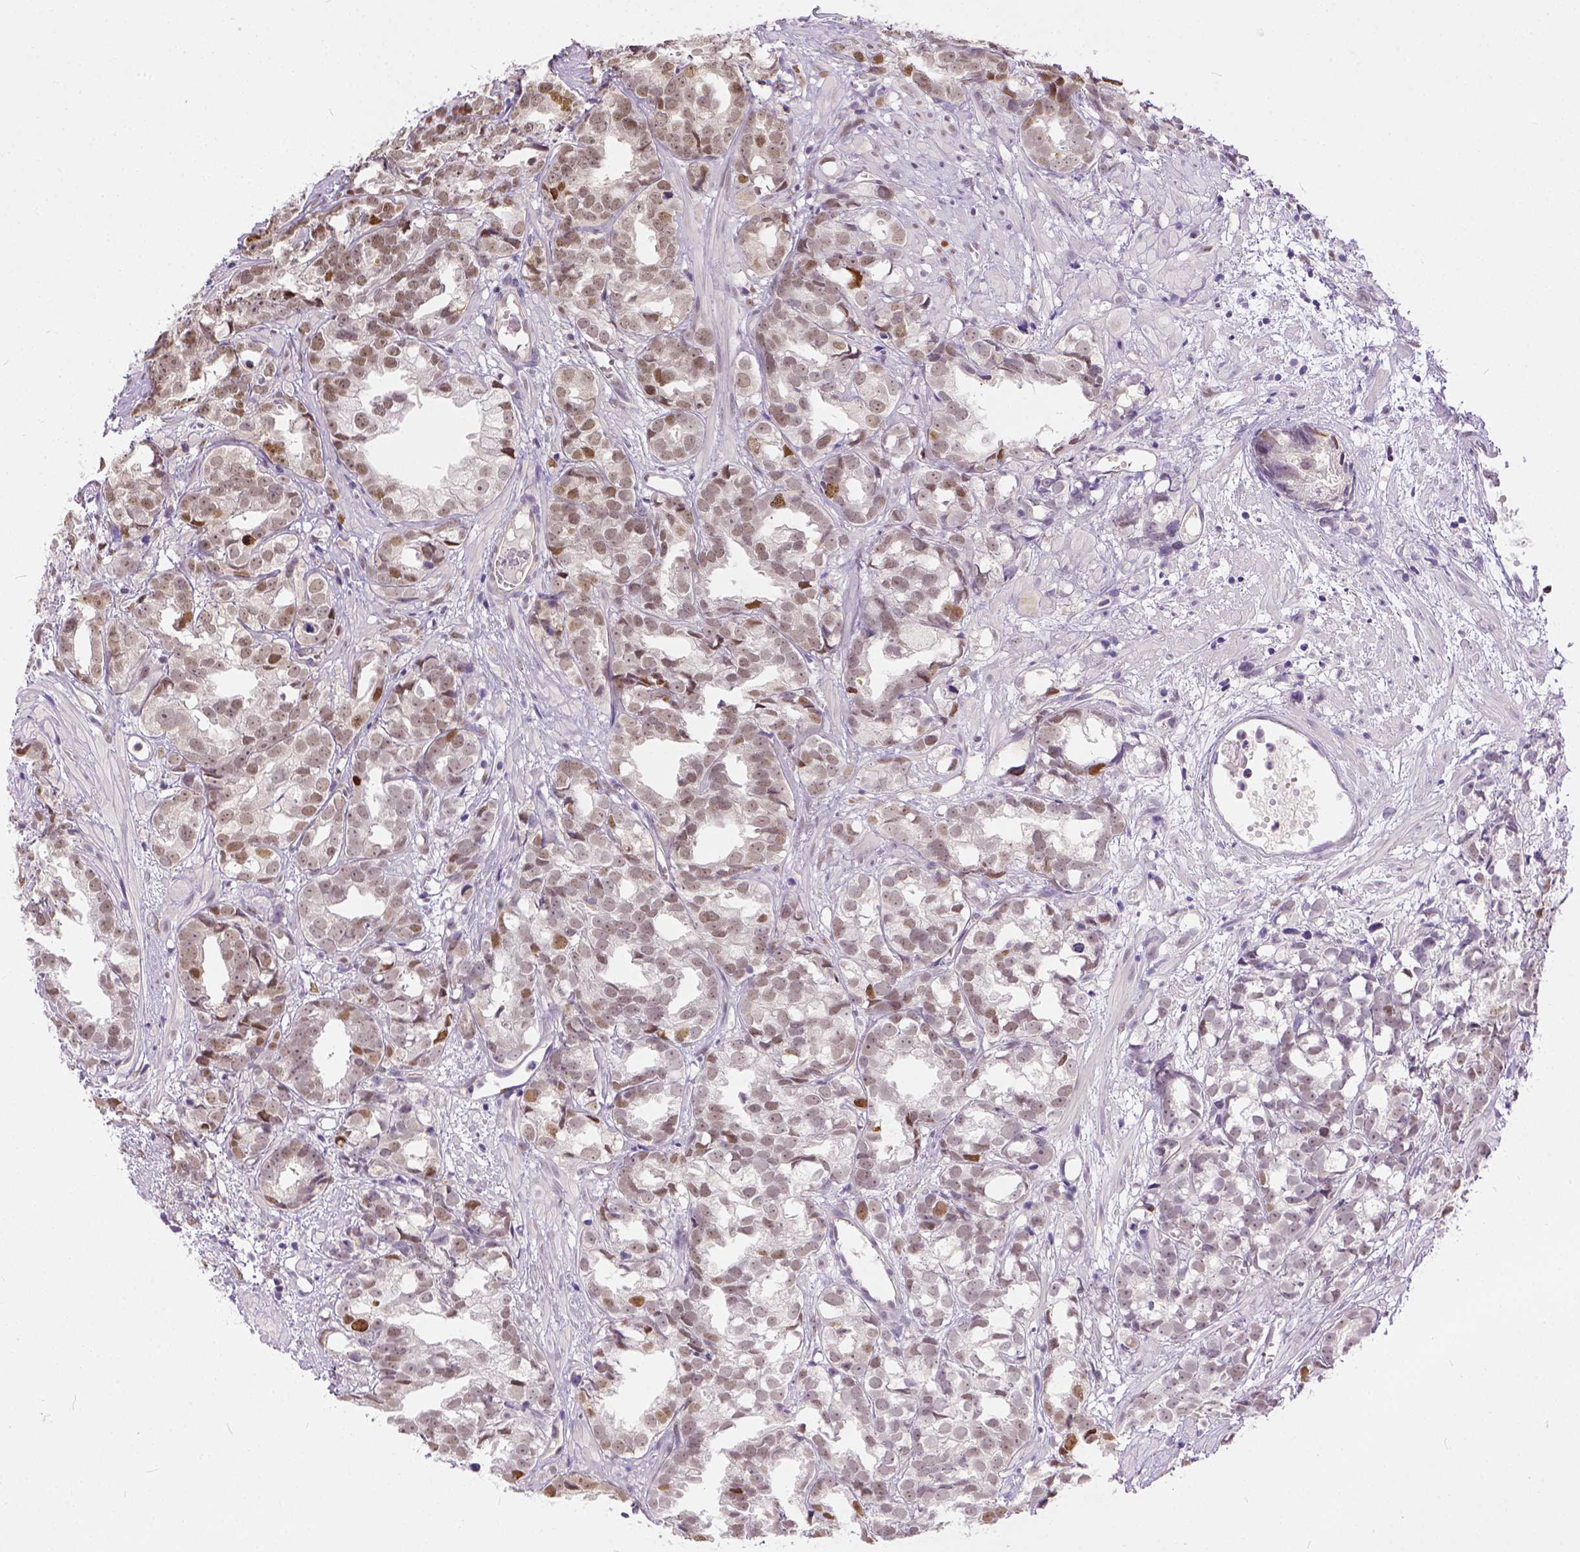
{"staining": {"intensity": "weak", "quantity": ">75%", "location": "nuclear"}, "tissue": "prostate cancer", "cell_type": "Tumor cells", "image_type": "cancer", "snomed": [{"axis": "morphology", "description": "Adenocarcinoma, High grade"}, {"axis": "topography", "description": "Prostate"}], "caption": "Protein staining exhibits weak nuclear staining in approximately >75% of tumor cells in high-grade adenocarcinoma (prostate).", "gene": "ERCC1", "patient": {"sex": "male", "age": 79}}